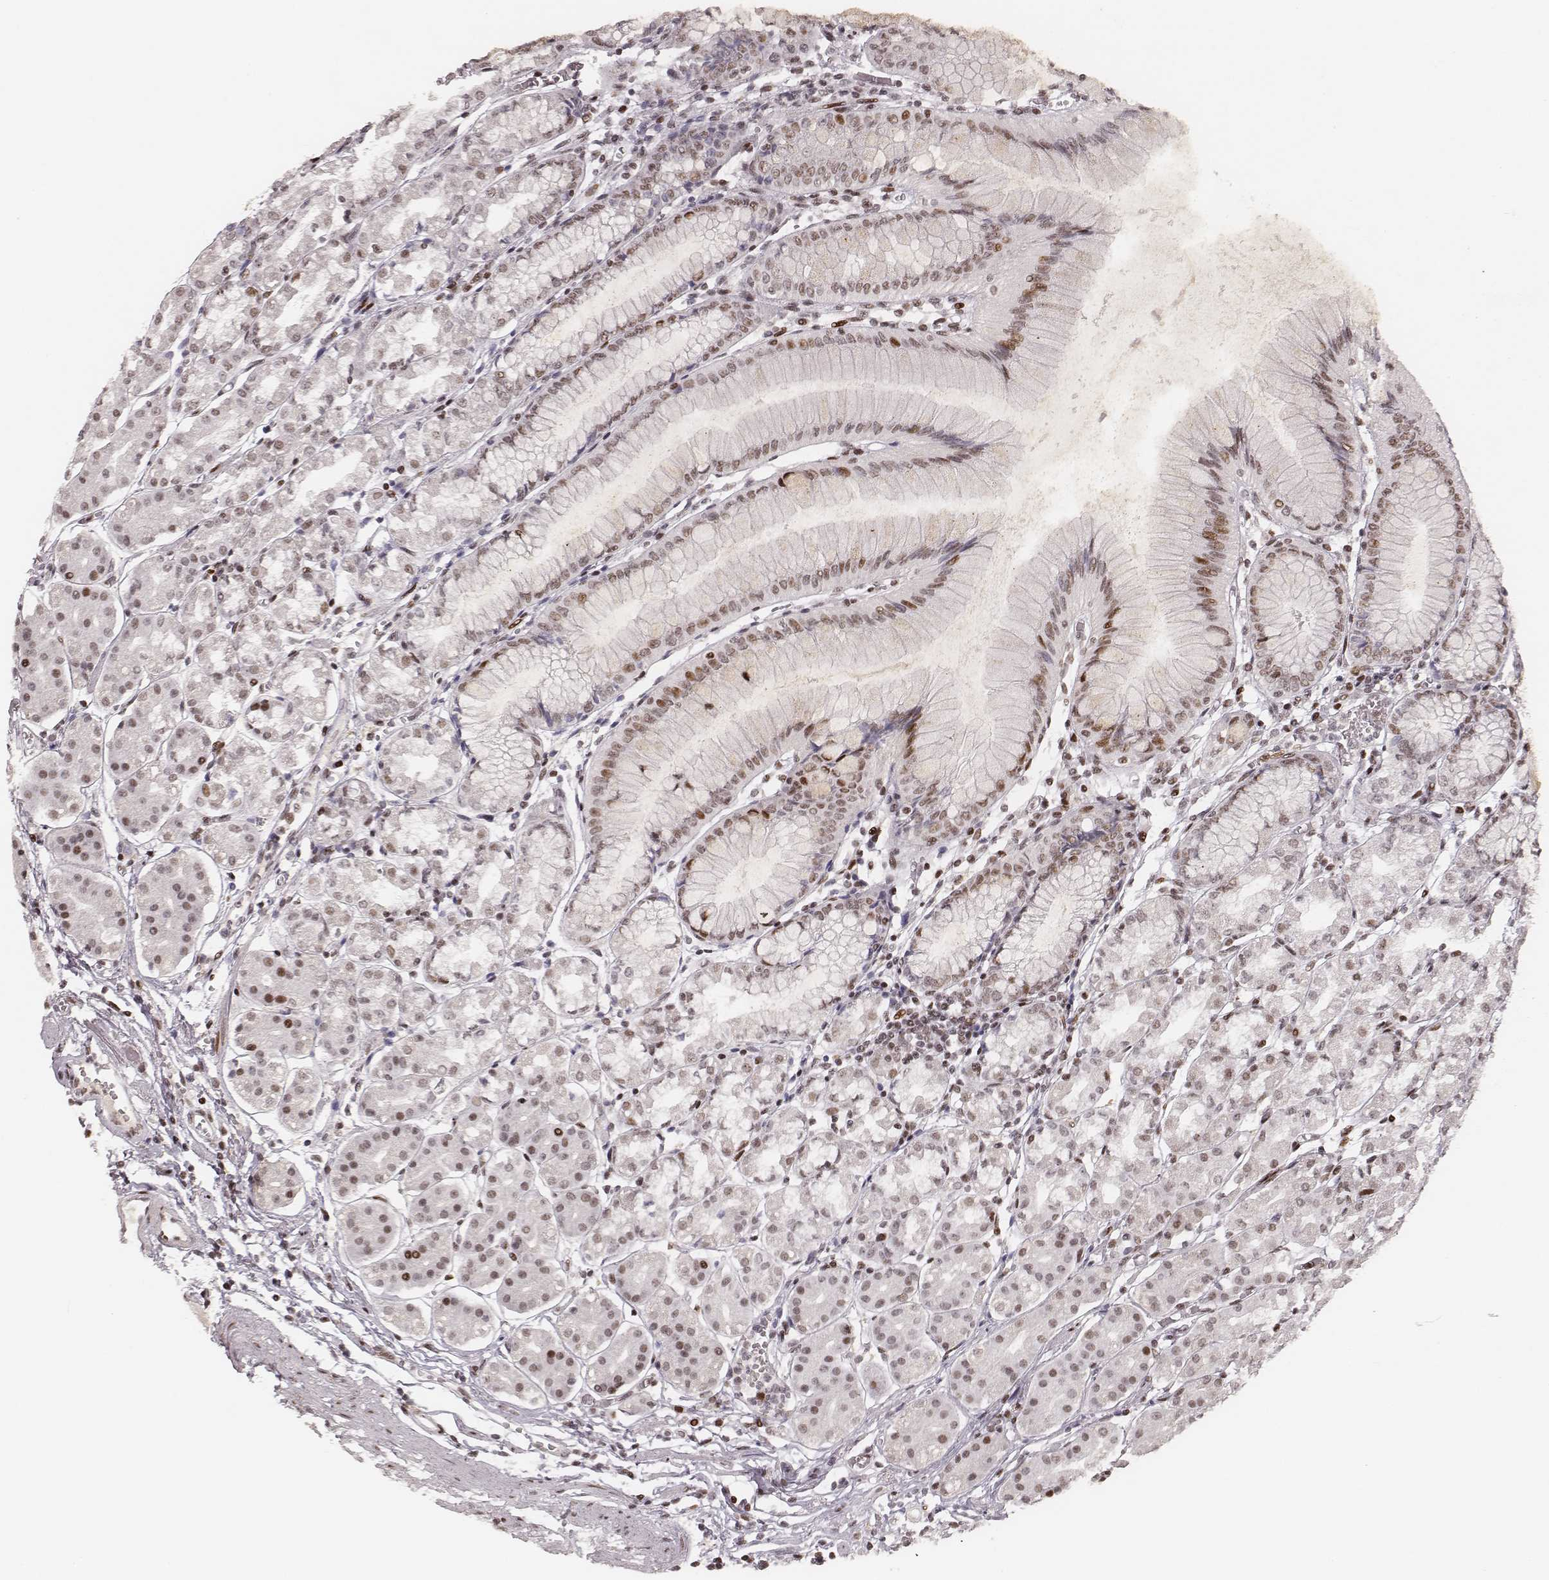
{"staining": {"intensity": "moderate", "quantity": "25%-75%", "location": "nuclear"}, "tissue": "stomach", "cell_type": "Glandular cells", "image_type": "normal", "snomed": [{"axis": "morphology", "description": "Normal tissue, NOS"}, {"axis": "topography", "description": "Skeletal muscle"}, {"axis": "topography", "description": "Stomach"}], "caption": "Stomach stained for a protein demonstrates moderate nuclear positivity in glandular cells. (DAB (3,3'-diaminobenzidine) = brown stain, brightfield microscopy at high magnification).", "gene": "HNRNPC", "patient": {"sex": "female", "age": 57}}